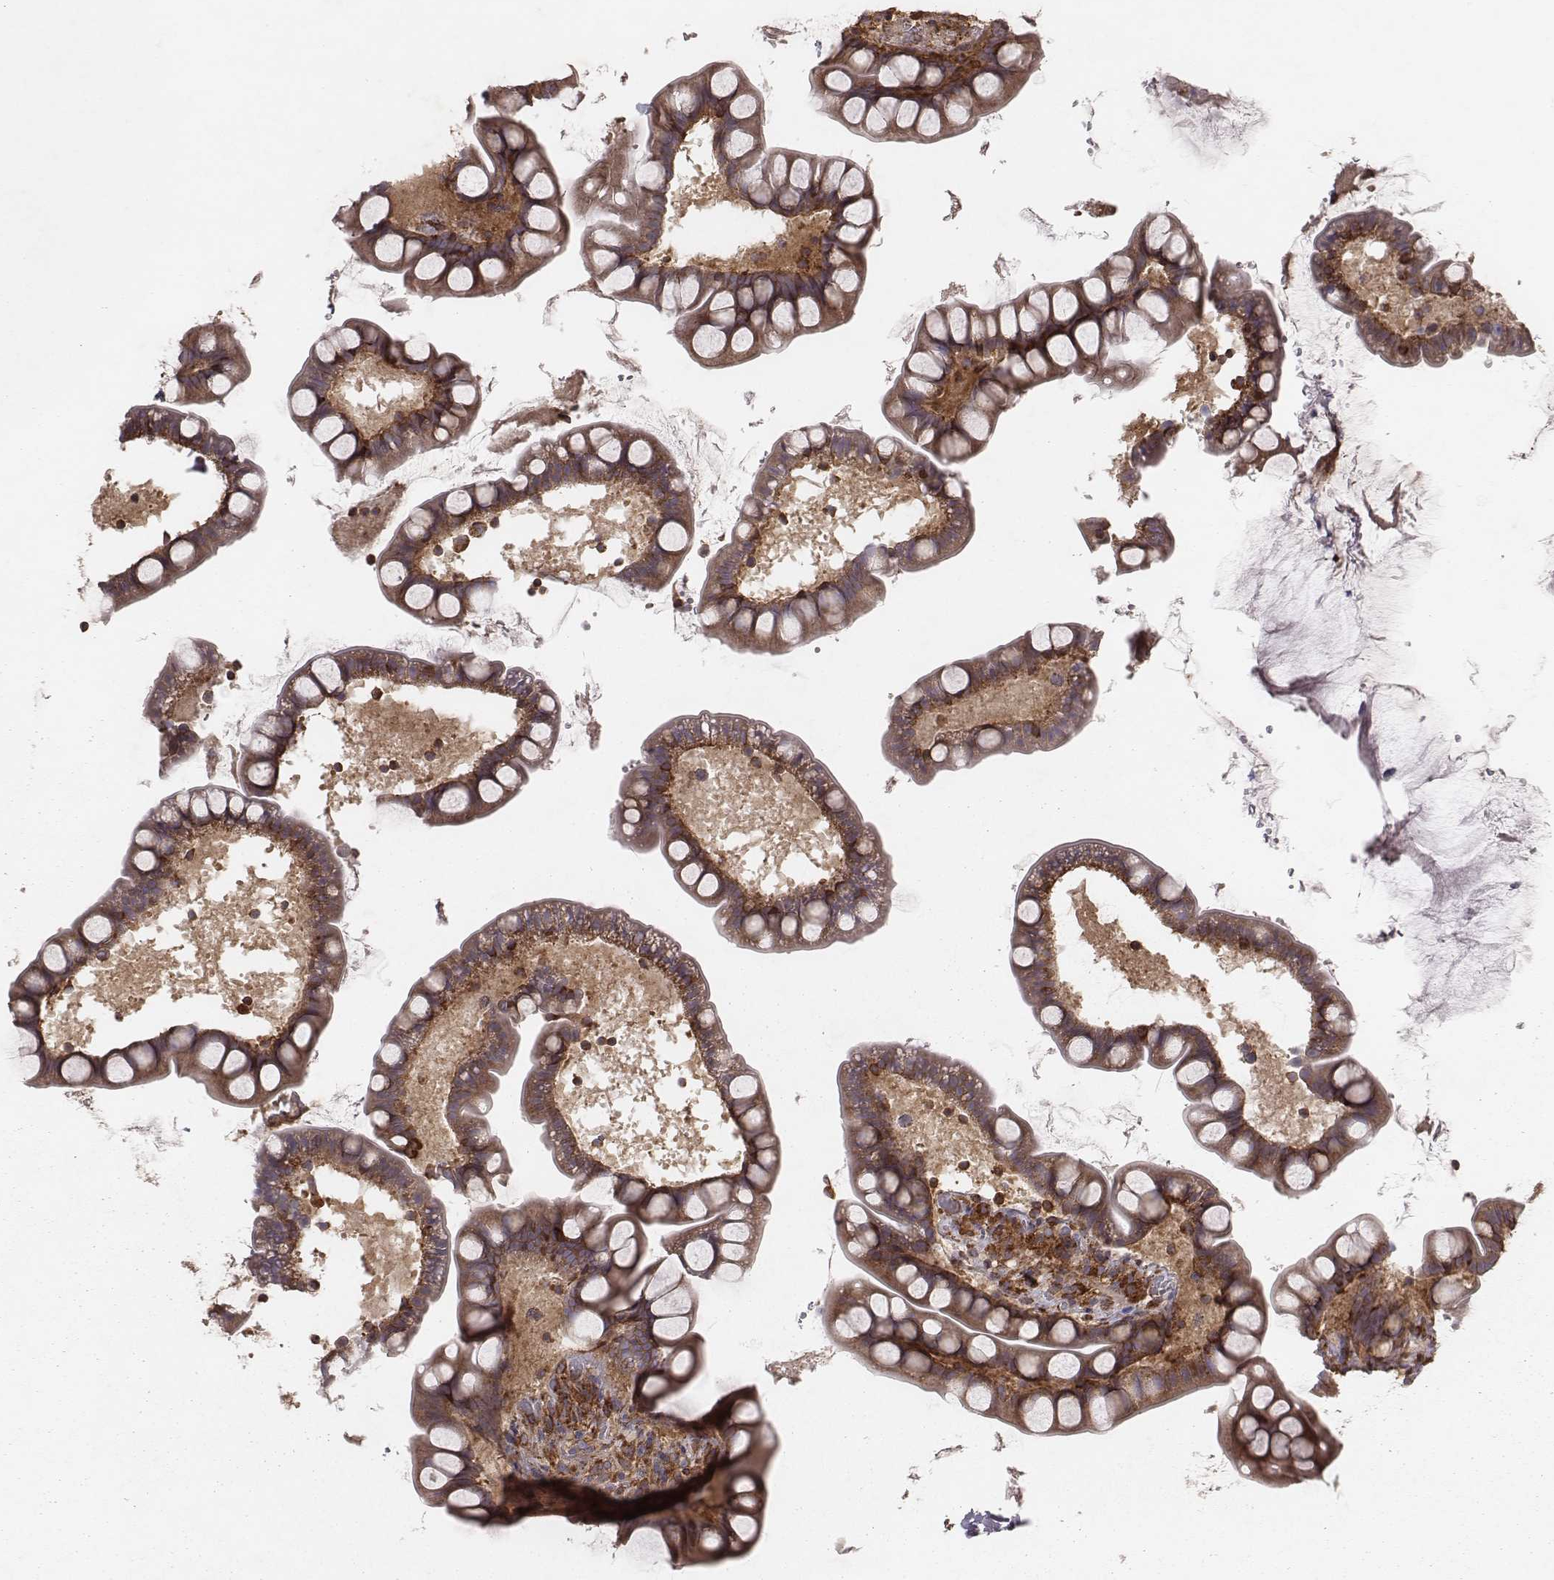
{"staining": {"intensity": "moderate", "quantity": "25%-75%", "location": "cytoplasmic/membranous"}, "tissue": "small intestine", "cell_type": "Glandular cells", "image_type": "normal", "snomed": [{"axis": "morphology", "description": "Normal tissue, NOS"}, {"axis": "topography", "description": "Small intestine"}], "caption": "Small intestine stained with a brown dye reveals moderate cytoplasmic/membranous positive positivity in about 25%-75% of glandular cells.", "gene": "TXLNA", "patient": {"sex": "male", "age": 70}}